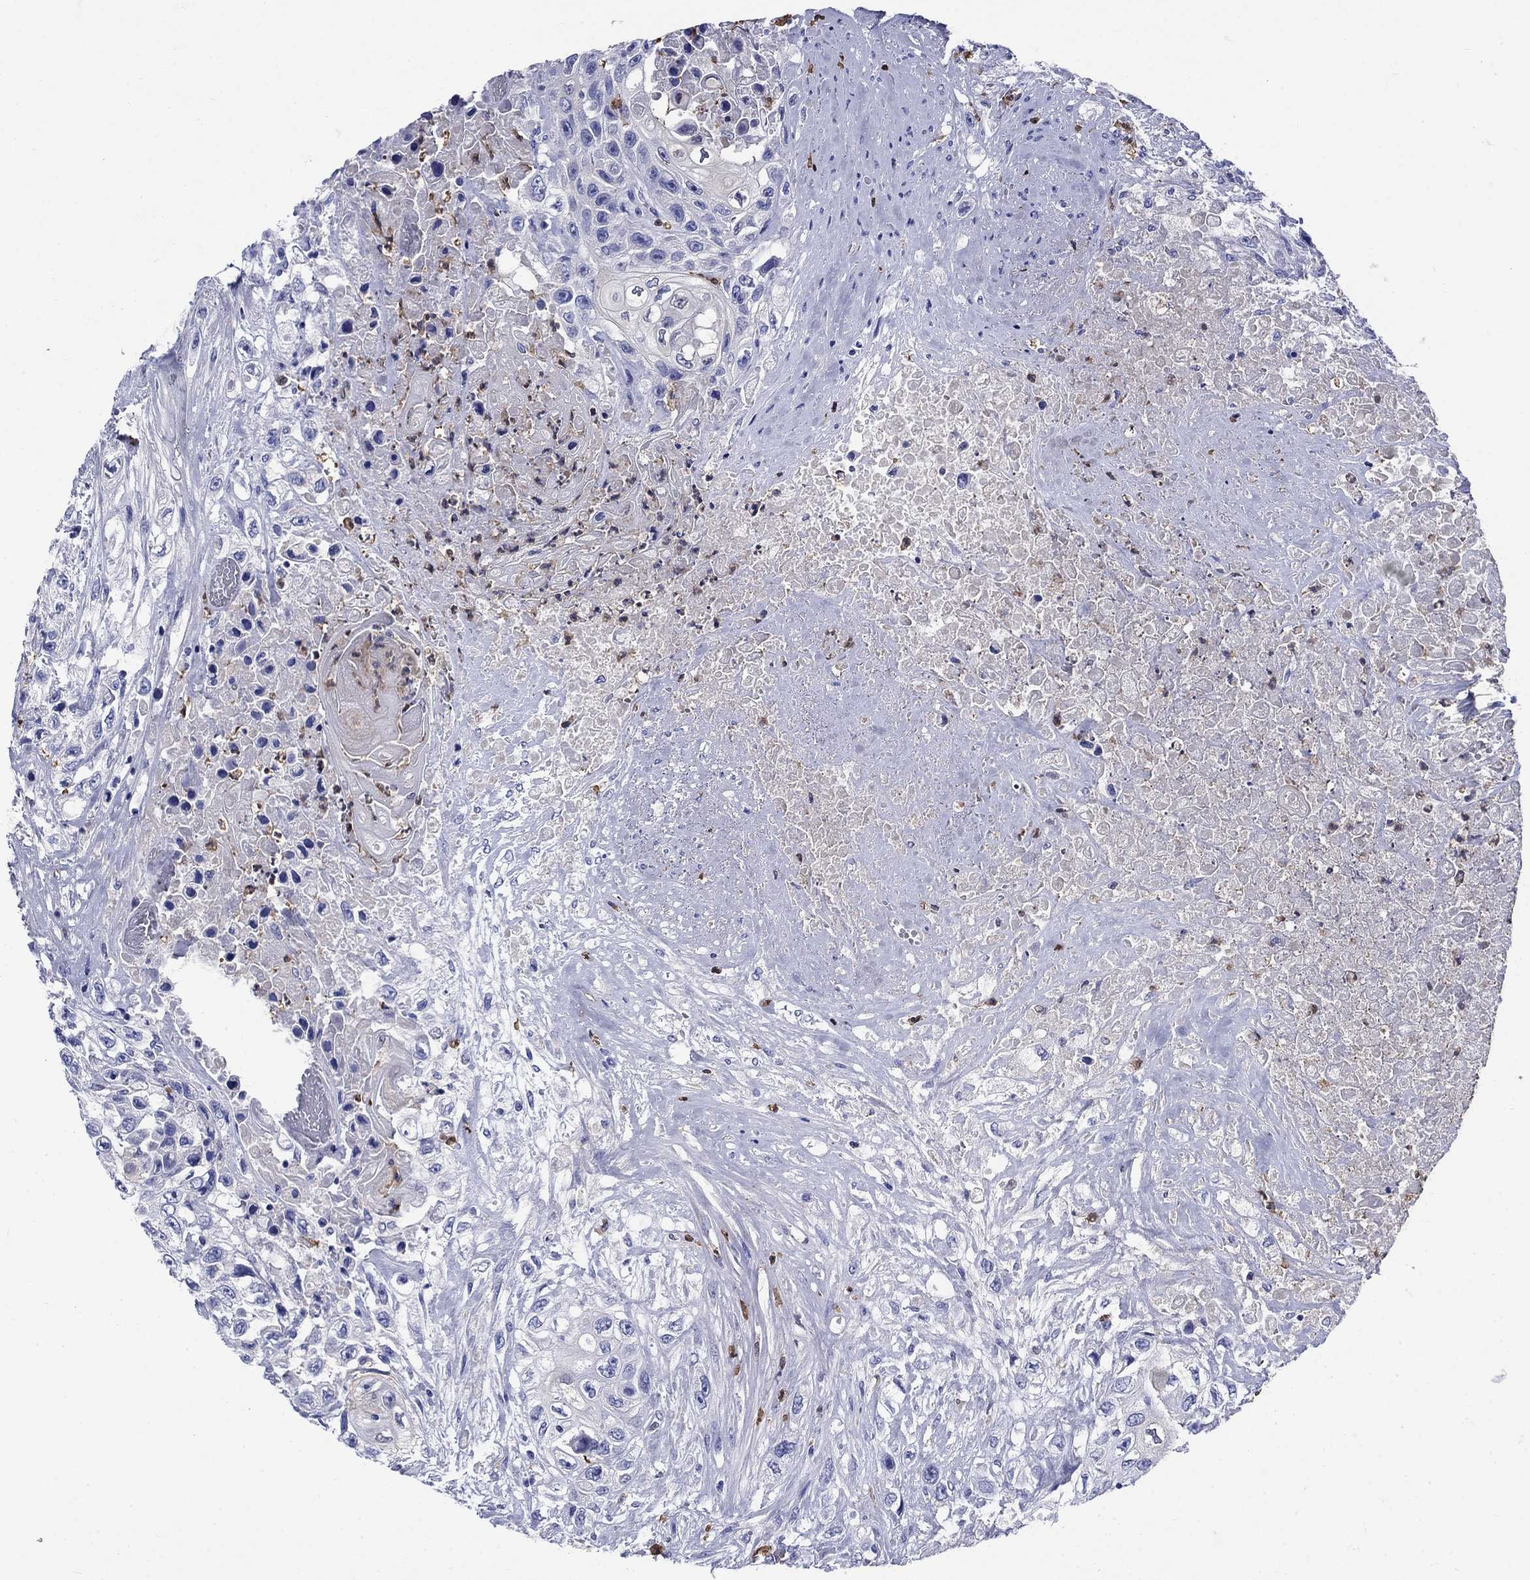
{"staining": {"intensity": "negative", "quantity": "none", "location": "none"}, "tissue": "urothelial cancer", "cell_type": "Tumor cells", "image_type": "cancer", "snomed": [{"axis": "morphology", "description": "Urothelial carcinoma, High grade"}, {"axis": "topography", "description": "Urinary bladder"}], "caption": "Human urothelial carcinoma (high-grade) stained for a protein using immunohistochemistry (IHC) exhibits no expression in tumor cells.", "gene": "TFR2", "patient": {"sex": "female", "age": 56}}